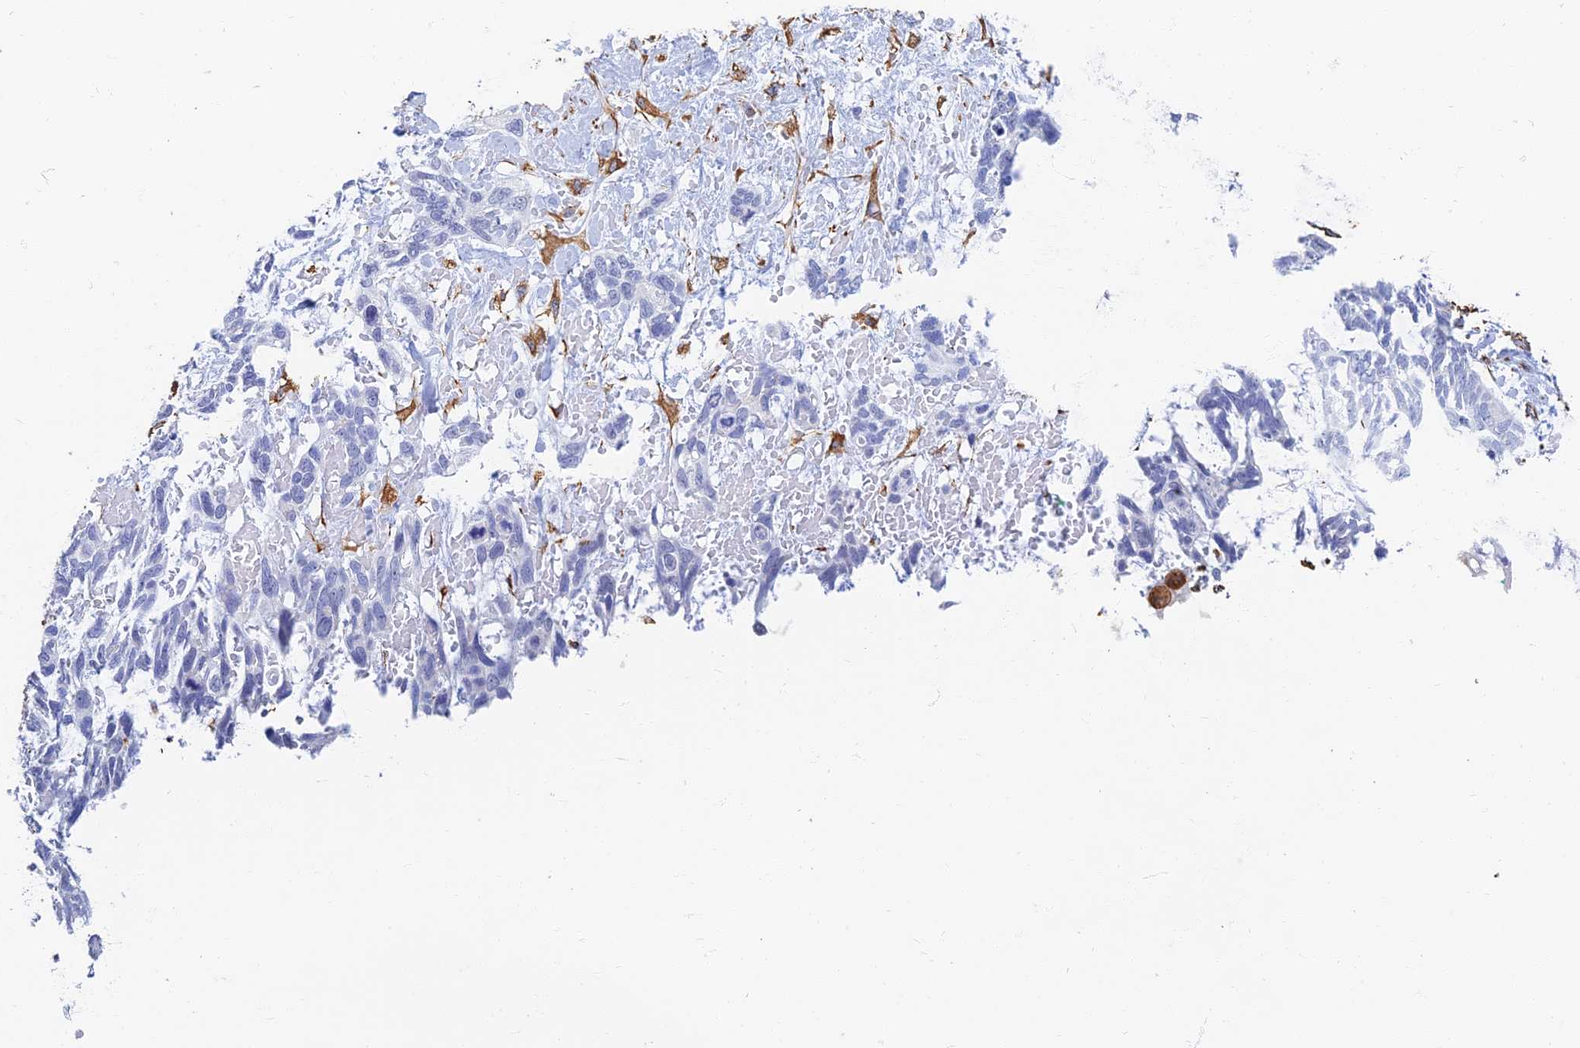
{"staining": {"intensity": "negative", "quantity": "none", "location": "none"}, "tissue": "skin cancer", "cell_type": "Tumor cells", "image_type": "cancer", "snomed": [{"axis": "morphology", "description": "Basal cell carcinoma"}, {"axis": "topography", "description": "Skin"}], "caption": "Histopathology image shows no protein positivity in tumor cells of basal cell carcinoma (skin) tissue.", "gene": "RMC1", "patient": {"sex": "male", "age": 88}}